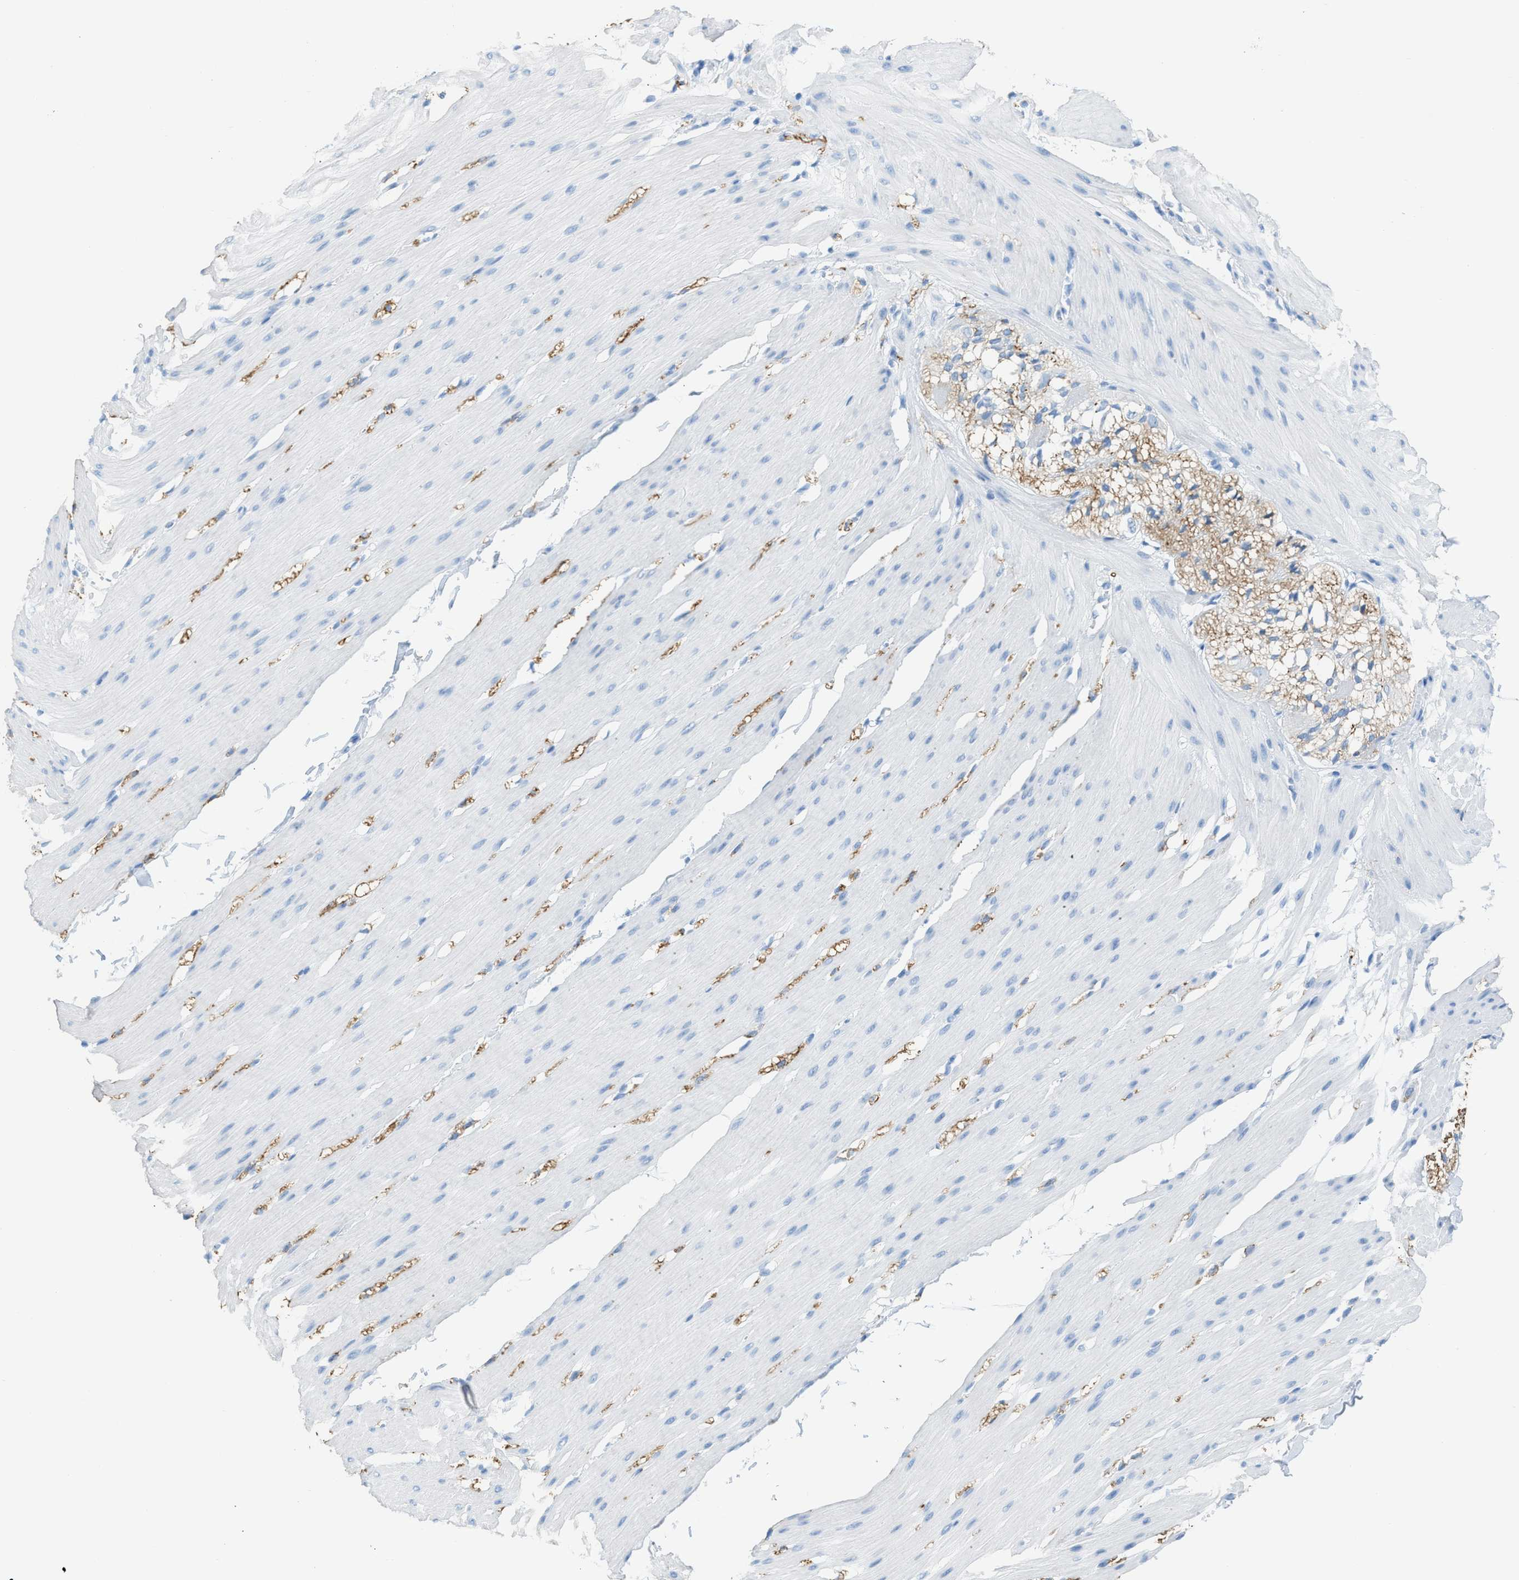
{"staining": {"intensity": "negative", "quantity": "none", "location": "none"}, "tissue": "smooth muscle", "cell_type": "Smooth muscle cells", "image_type": "normal", "snomed": [{"axis": "morphology", "description": "Normal tissue, NOS"}, {"axis": "topography", "description": "Smooth muscle"}, {"axis": "topography", "description": "Colon"}], "caption": "Immunohistochemistry (IHC) image of unremarkable smooth muscle: smooth muscle stained with DAB exhibits no significant protein expression in smooth muscle cells.", "gene": "FAIM2", "patient": {"sex": "male", "age": 67}}